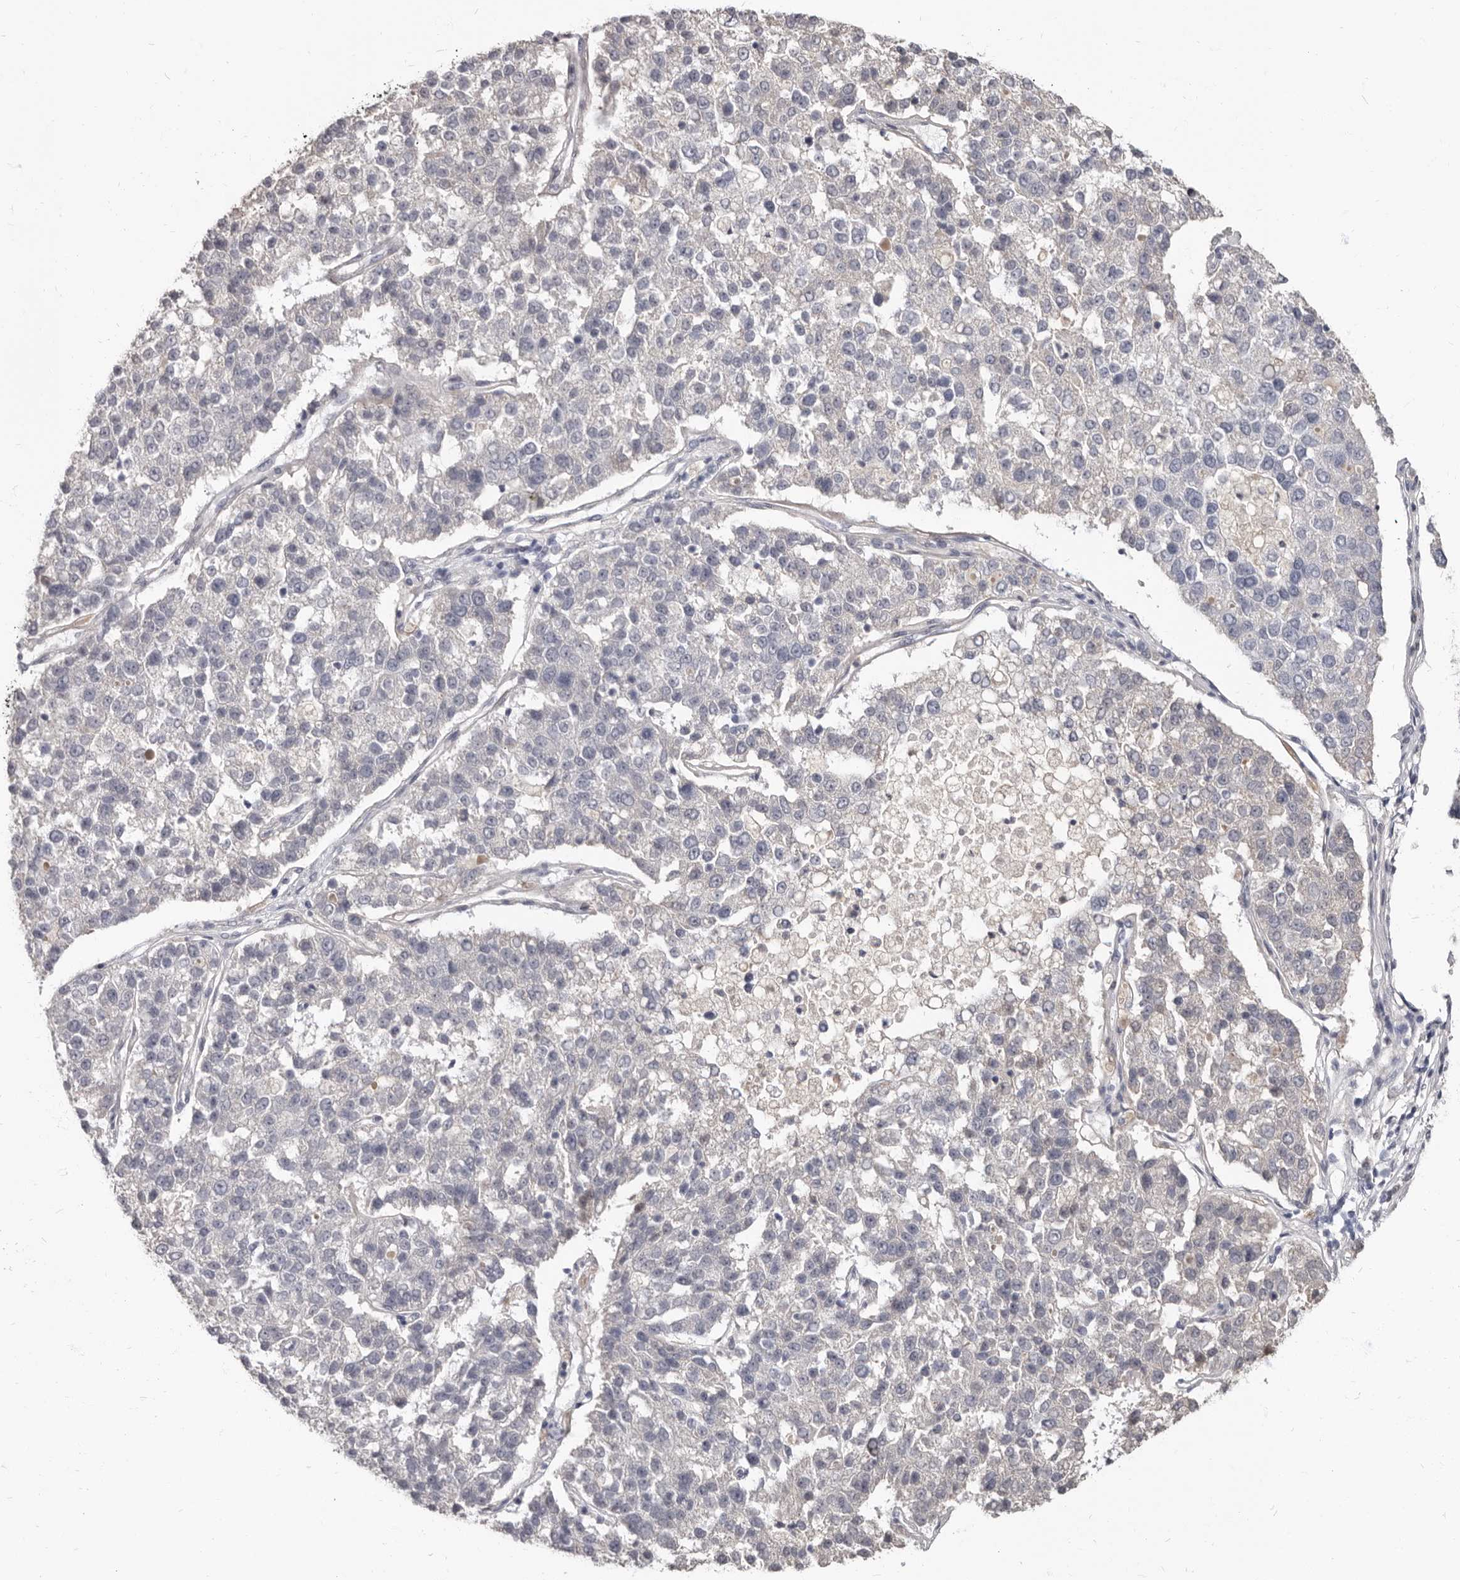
{"staining": {"intensity": "negative", "quantity": "none", "location": "none"}, "tissue": "pancreatic cancer", "cell_type": "Tumor cells", "image_type": "cancer", "snomed": [{"axis": "morphology", "description": "Adenocarcinoma, NOS"}, {"axis": "topography", "description": "Pancreas"}], "caption": "Tumor cells show no significant protein expression in pancreatic cancer.", "gene": "MRGPRF", "patient": {"sex": "female", "age": 61}}